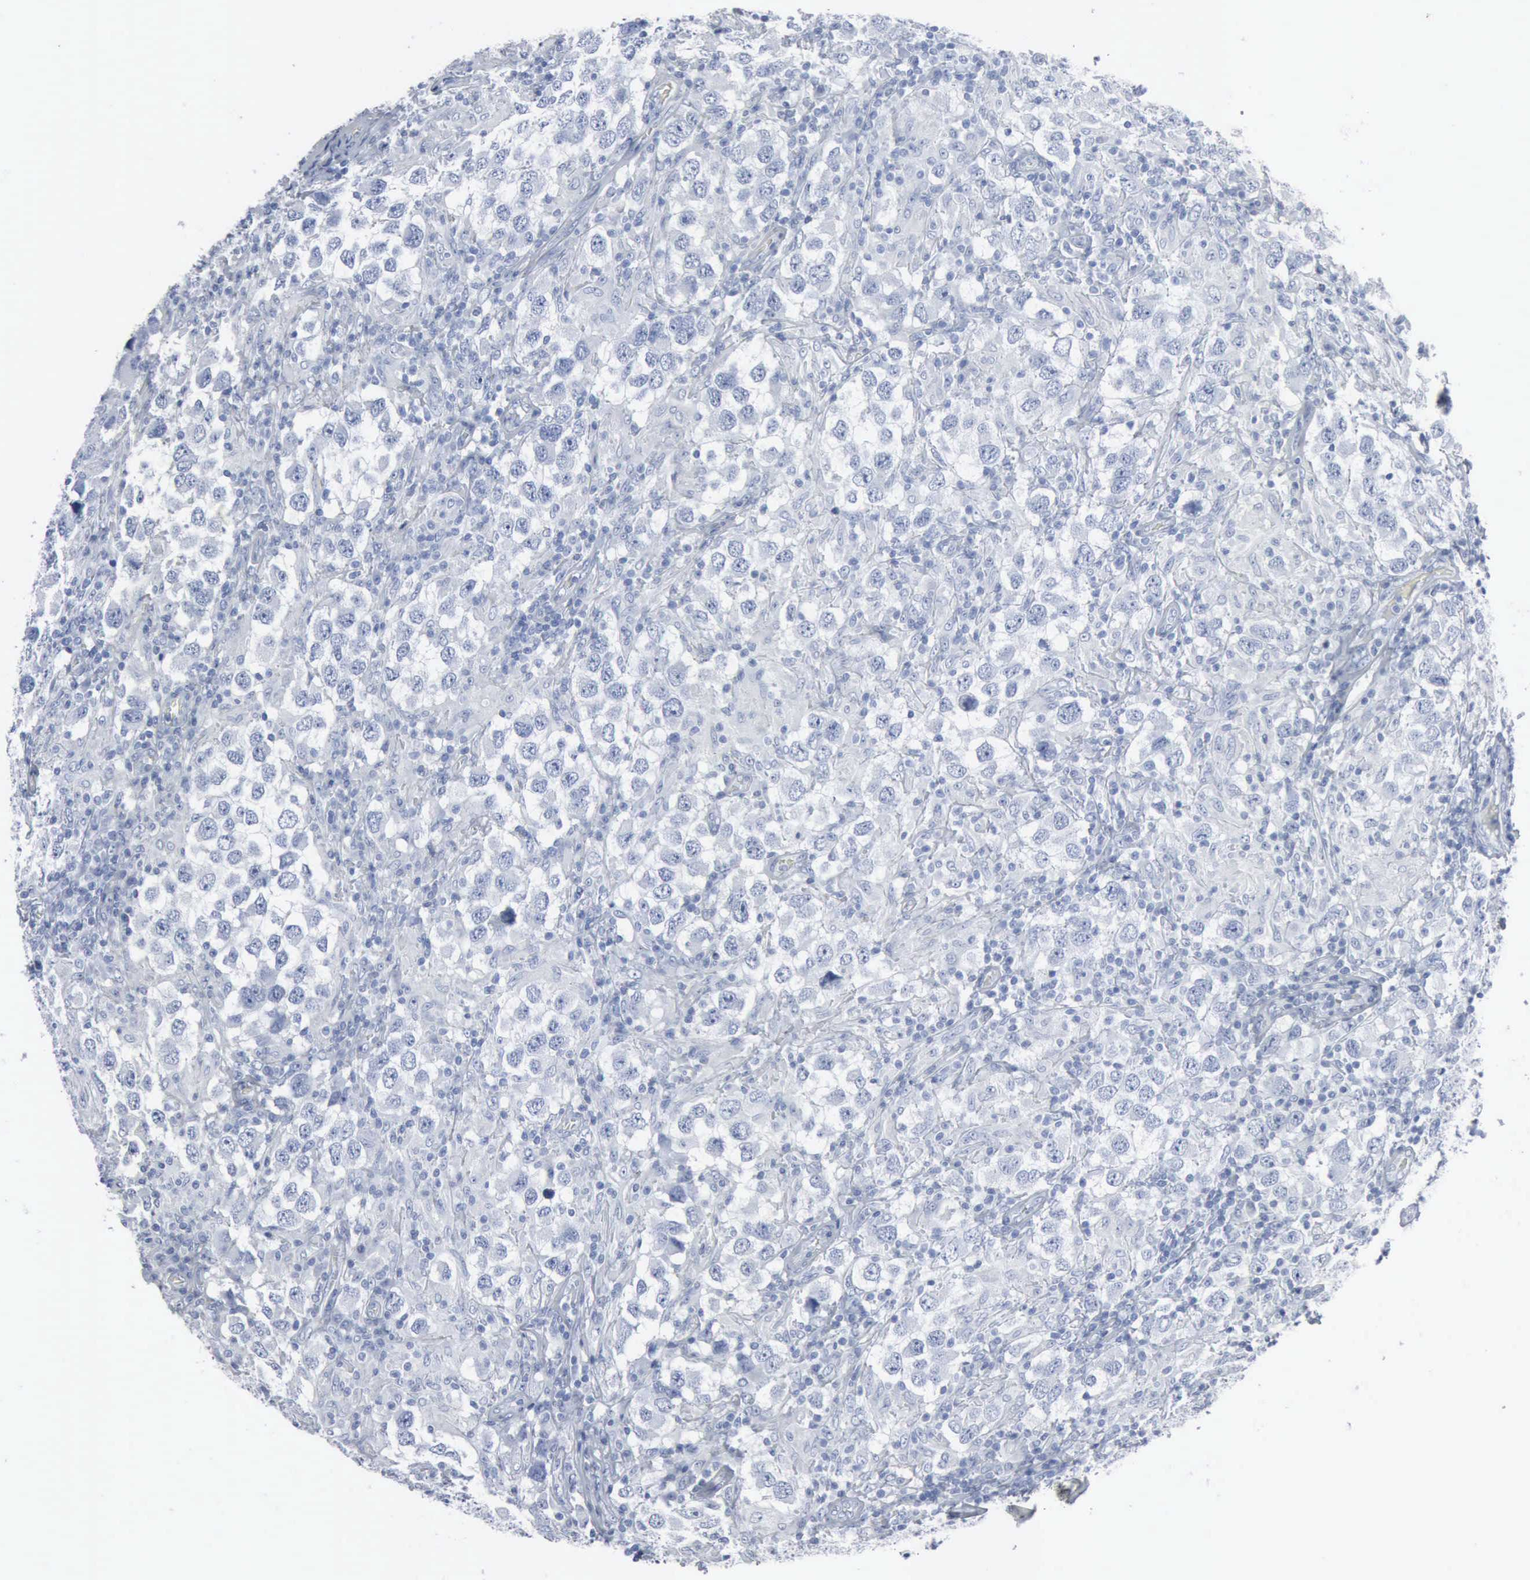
{"staining": {"intensity": "negative", "quantity": "none", "location": "none"}, "tissue": "testis cancer", "cell_type": "Tumor cells", "image_type": "cancer", "snomed": [{"axis": "morphology", "description": "Carcinoma, Embryonal, NOS"}, {"axis": "topography", "description": "Testis"}], "caption": "Immunohistochemical staining of human testis cancer exhibits no significant positivity in tumor cells. (DAB immunohistochemistry visualized using brightfield microscopy, high magnification).", "gene": "DMD", "patient": {"sex": "male", "age": 21}}